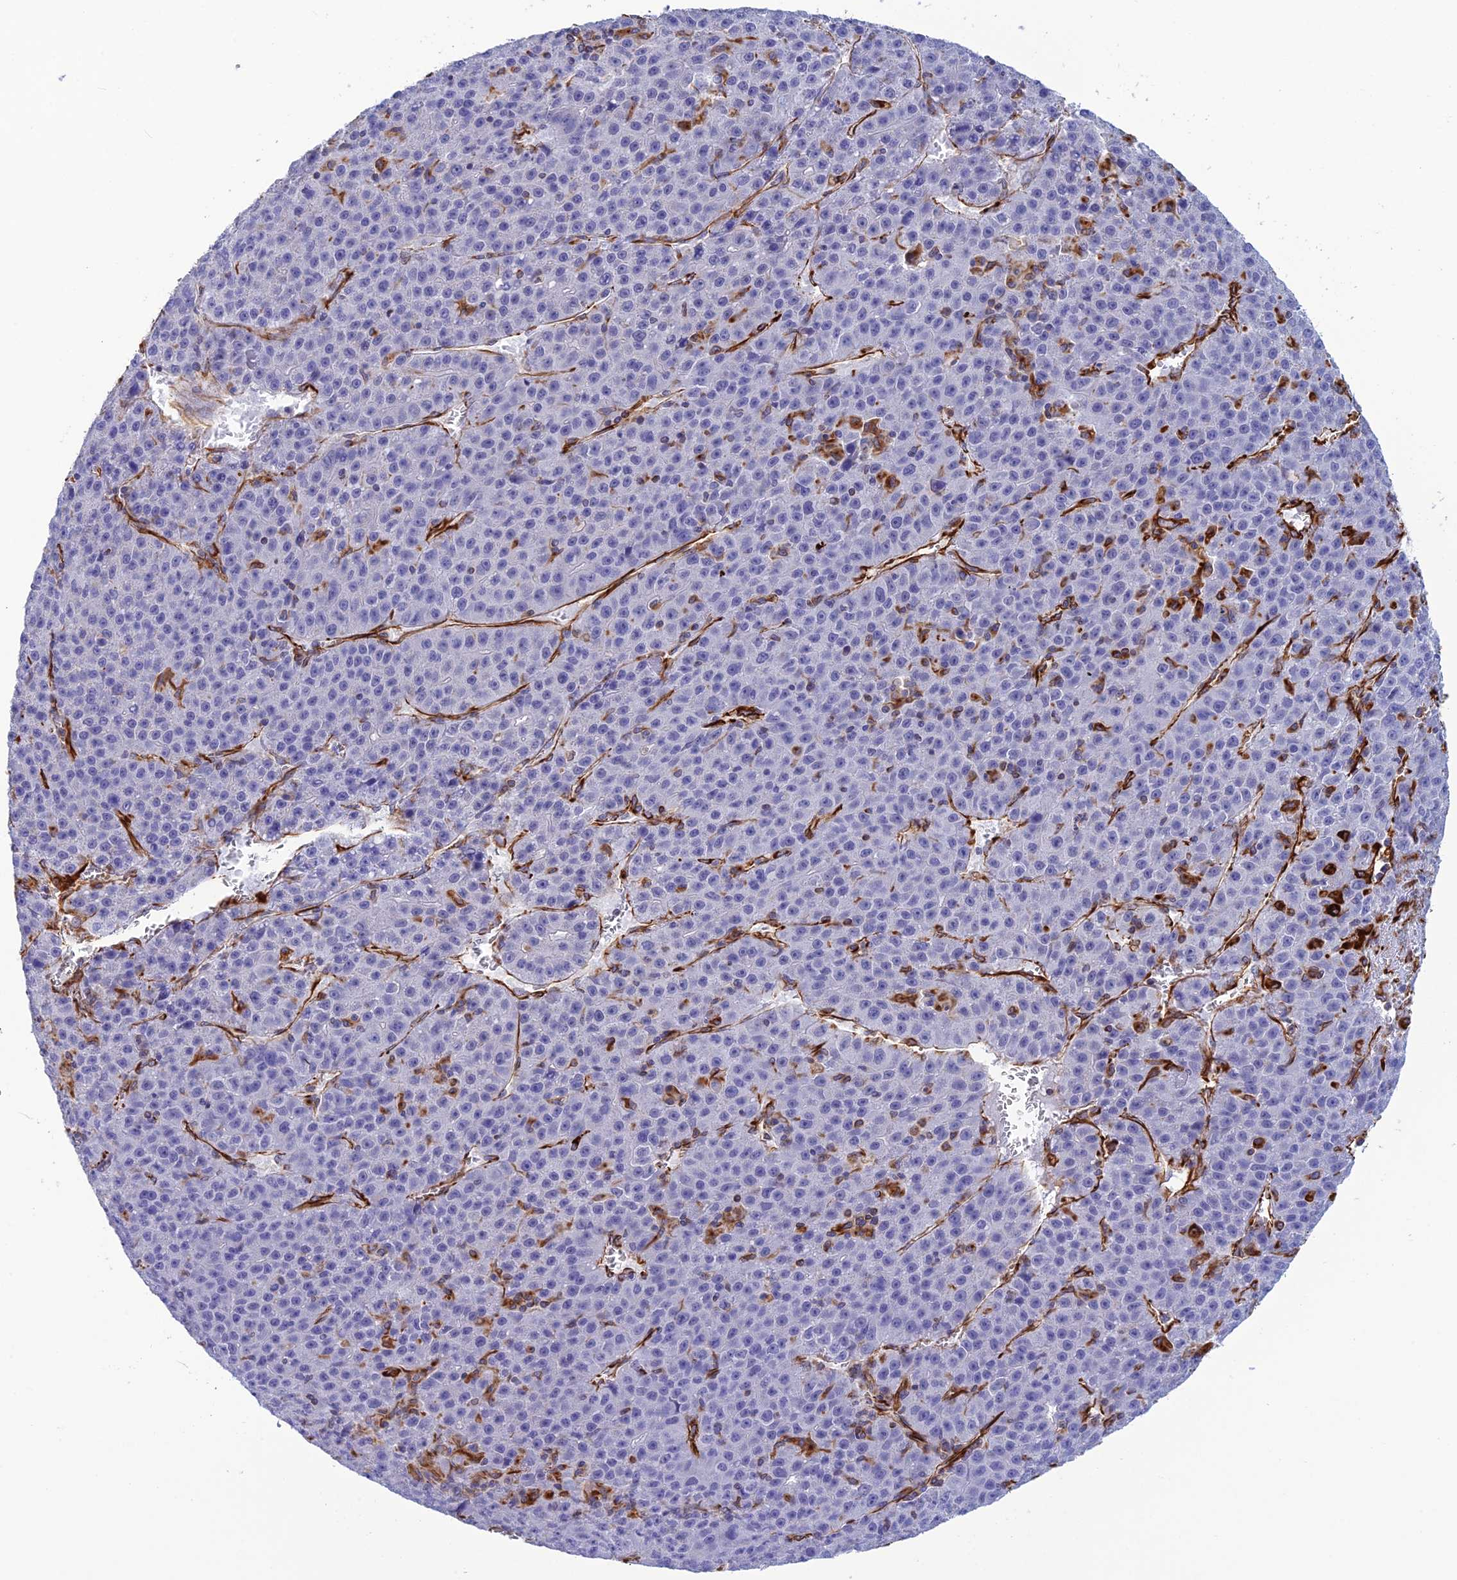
{"staining": {"intensity": "negative", "quantity": "none", "location": "none"}, "tissue": "liver cancer", "cell_type": "Tumor cells", "image_type": "cancer", "snomed": [{"axis": "morphology", "description": "Carcinoma, Hepatocellular, NOS"}, {"axis": "topography", "description": "Liver"}], "caption": "IHC photomicrograph of neoplastic tissue: liver hepatocellular carcinoma stained with DAB shows no significant protein positivity in tumor cells.", "gene": "FBXL20", "patient": {"sex": "female", "age": 53}}